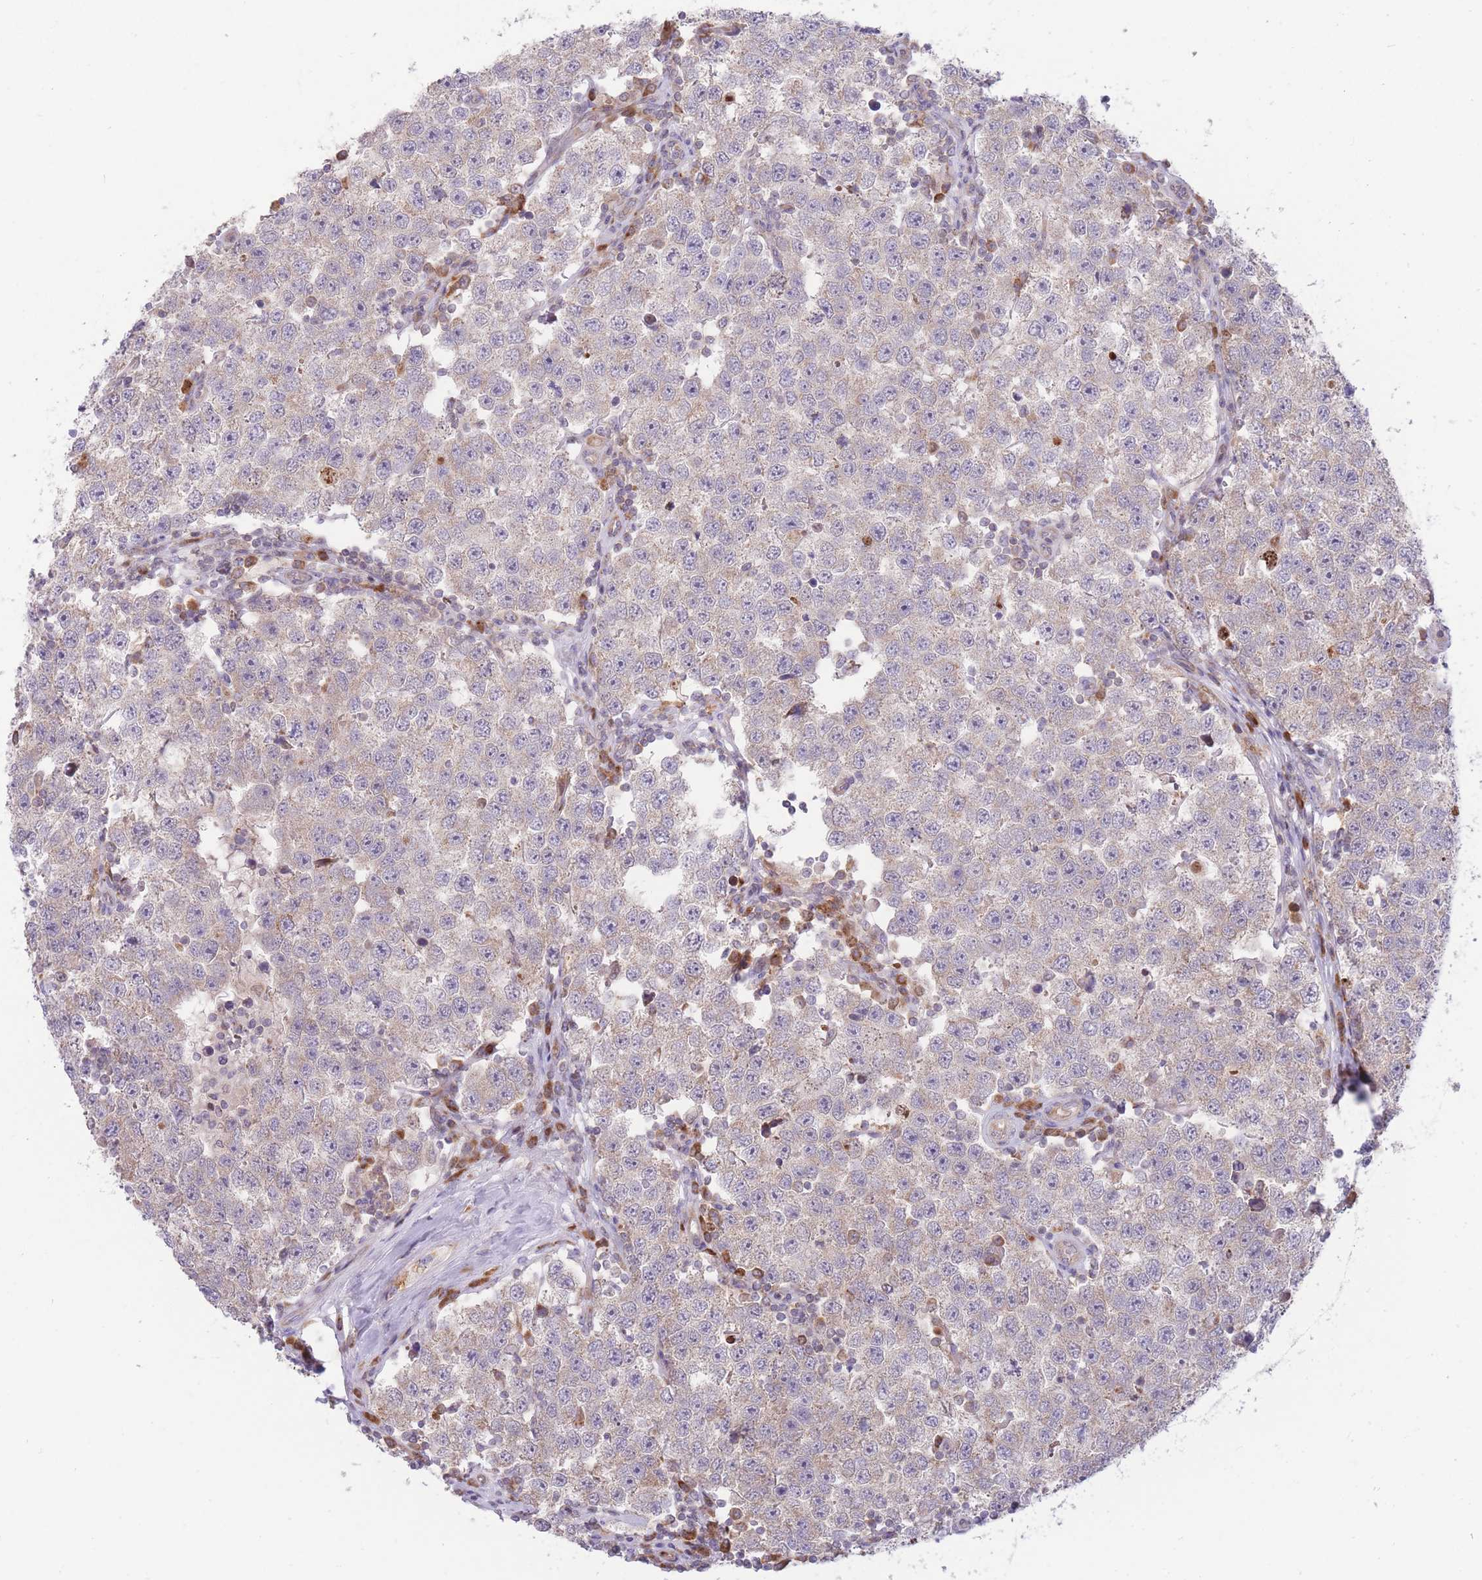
{"staining": {"intensity": "weak", "quantity": "25%-75%", "location": "cytoplasmic/membranous"}, "tissue": "testis cancer", "cell_type": "Tumor cells", "image_type": "cancer", "snomed": [{"axis": "morphology", "description": "Seminoma, NOS"}, {"axis": "topography", "description": "Testis"}], "caption": "Immunohistochemical staining of human seminoma (testis) shows low levels of weak cytoplasmic/membranous expression in about 25%-75% of tumor cells.", "gene": "BOLA2B", "patient": {"sex": "male", "age": 34}}